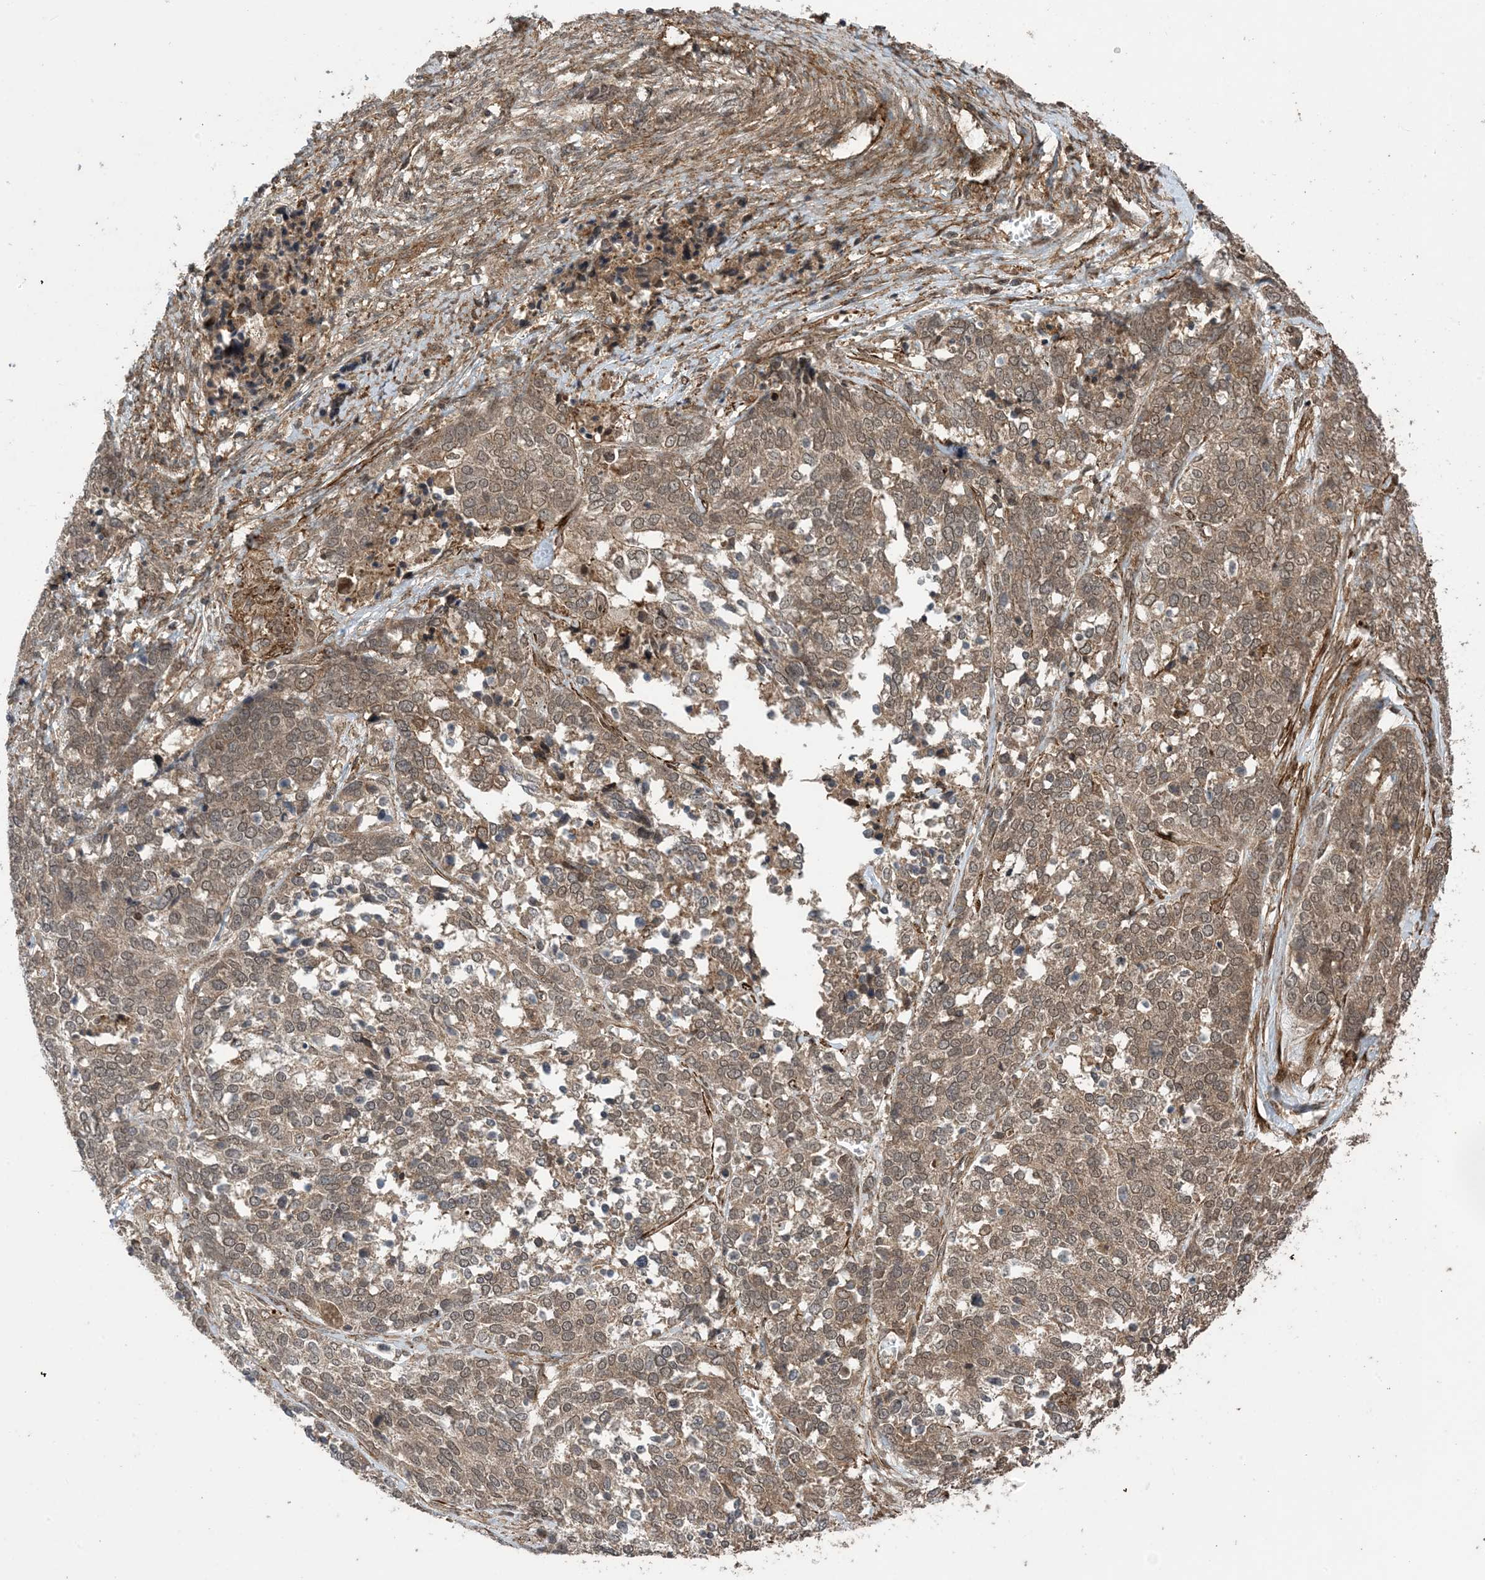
{"staining": {"intensity": "moderate", "quantity": ">75%", "location": "cytoplasmic/membranous,nuclear"}, "tissue": "ovarian cancer", "cell_type": "Tumor cells", "image_type": "cancer", "snomed": [{"axis": "morphology", "description": "Cystadenocarcinoma, serous, NOS"}, {"axis": "topography", "description": "Ovary"}], "caption": "An immunohistochemistry (IHC) micrograph of tumor tissue is shown. Protein staining in brown labels moderate cytoplasmic/membranous and nuclear positivity in ovarian serous cystadenocarcinoma within tumor cells.", "gene": "ZNF511", "patient": {"sex": "female", "age": 44}}